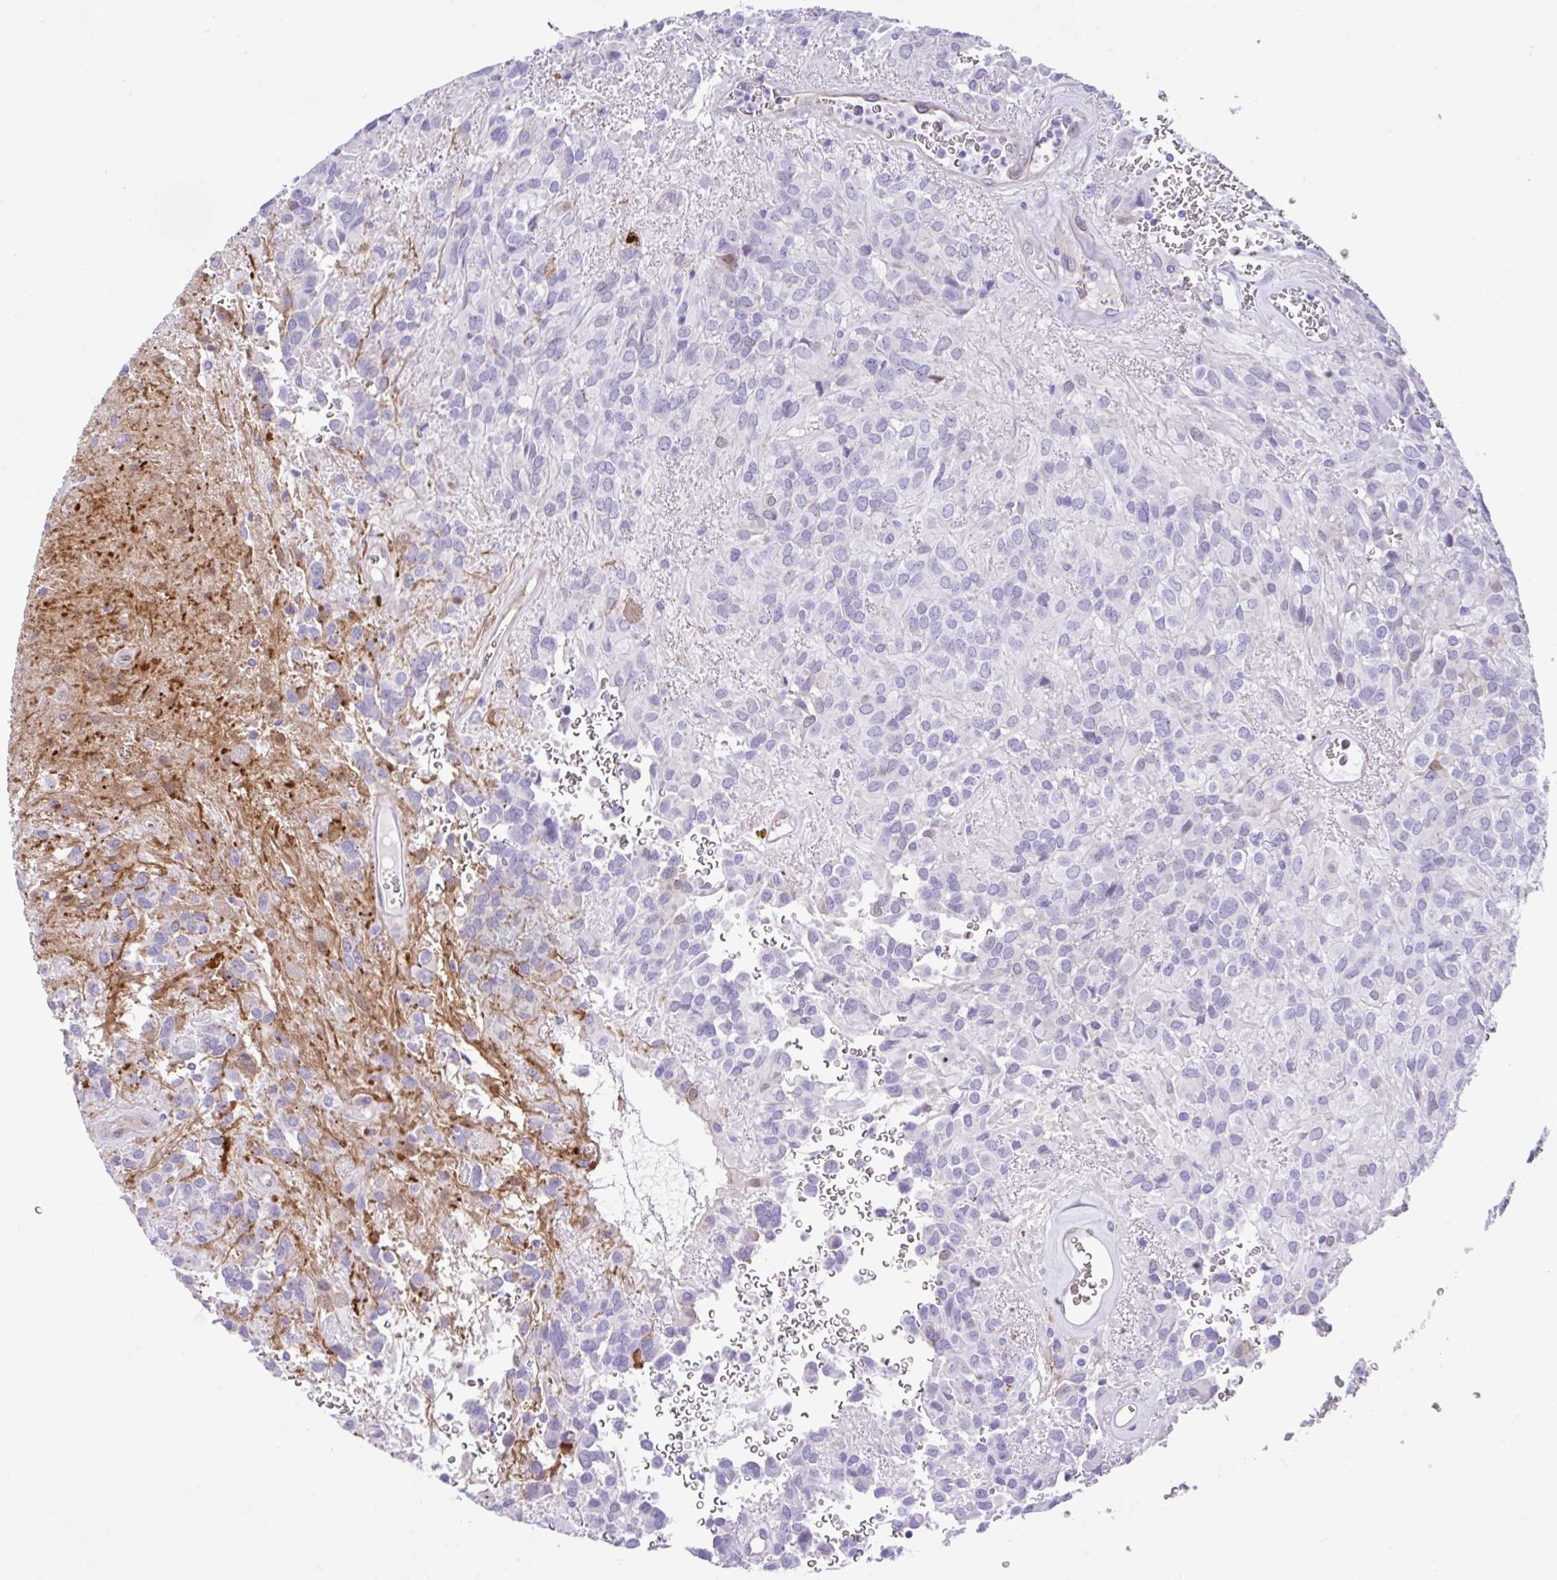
{"staining": {"intensity": "negative", "quantity": "none", "location": "none"}, "tissue": "glioma", "cell_type": "Tumor cells", "image_type": "cancer", "snomed": [{"axis": "morphology", "description": "Glioma, malignant, Low grade"}, {"axis": "topography", "description": "Brain"}], "caption": "High power microscopy photomicrograph of an immunohistochemistry histopathology image of malignant low-grade glioma, revealing no significant expression in tumor cells. (DAB immunohistochemistry (IHC), high magnification).", "gene": "FAM107A", "patient": {"sex": "male", "age": 56}}